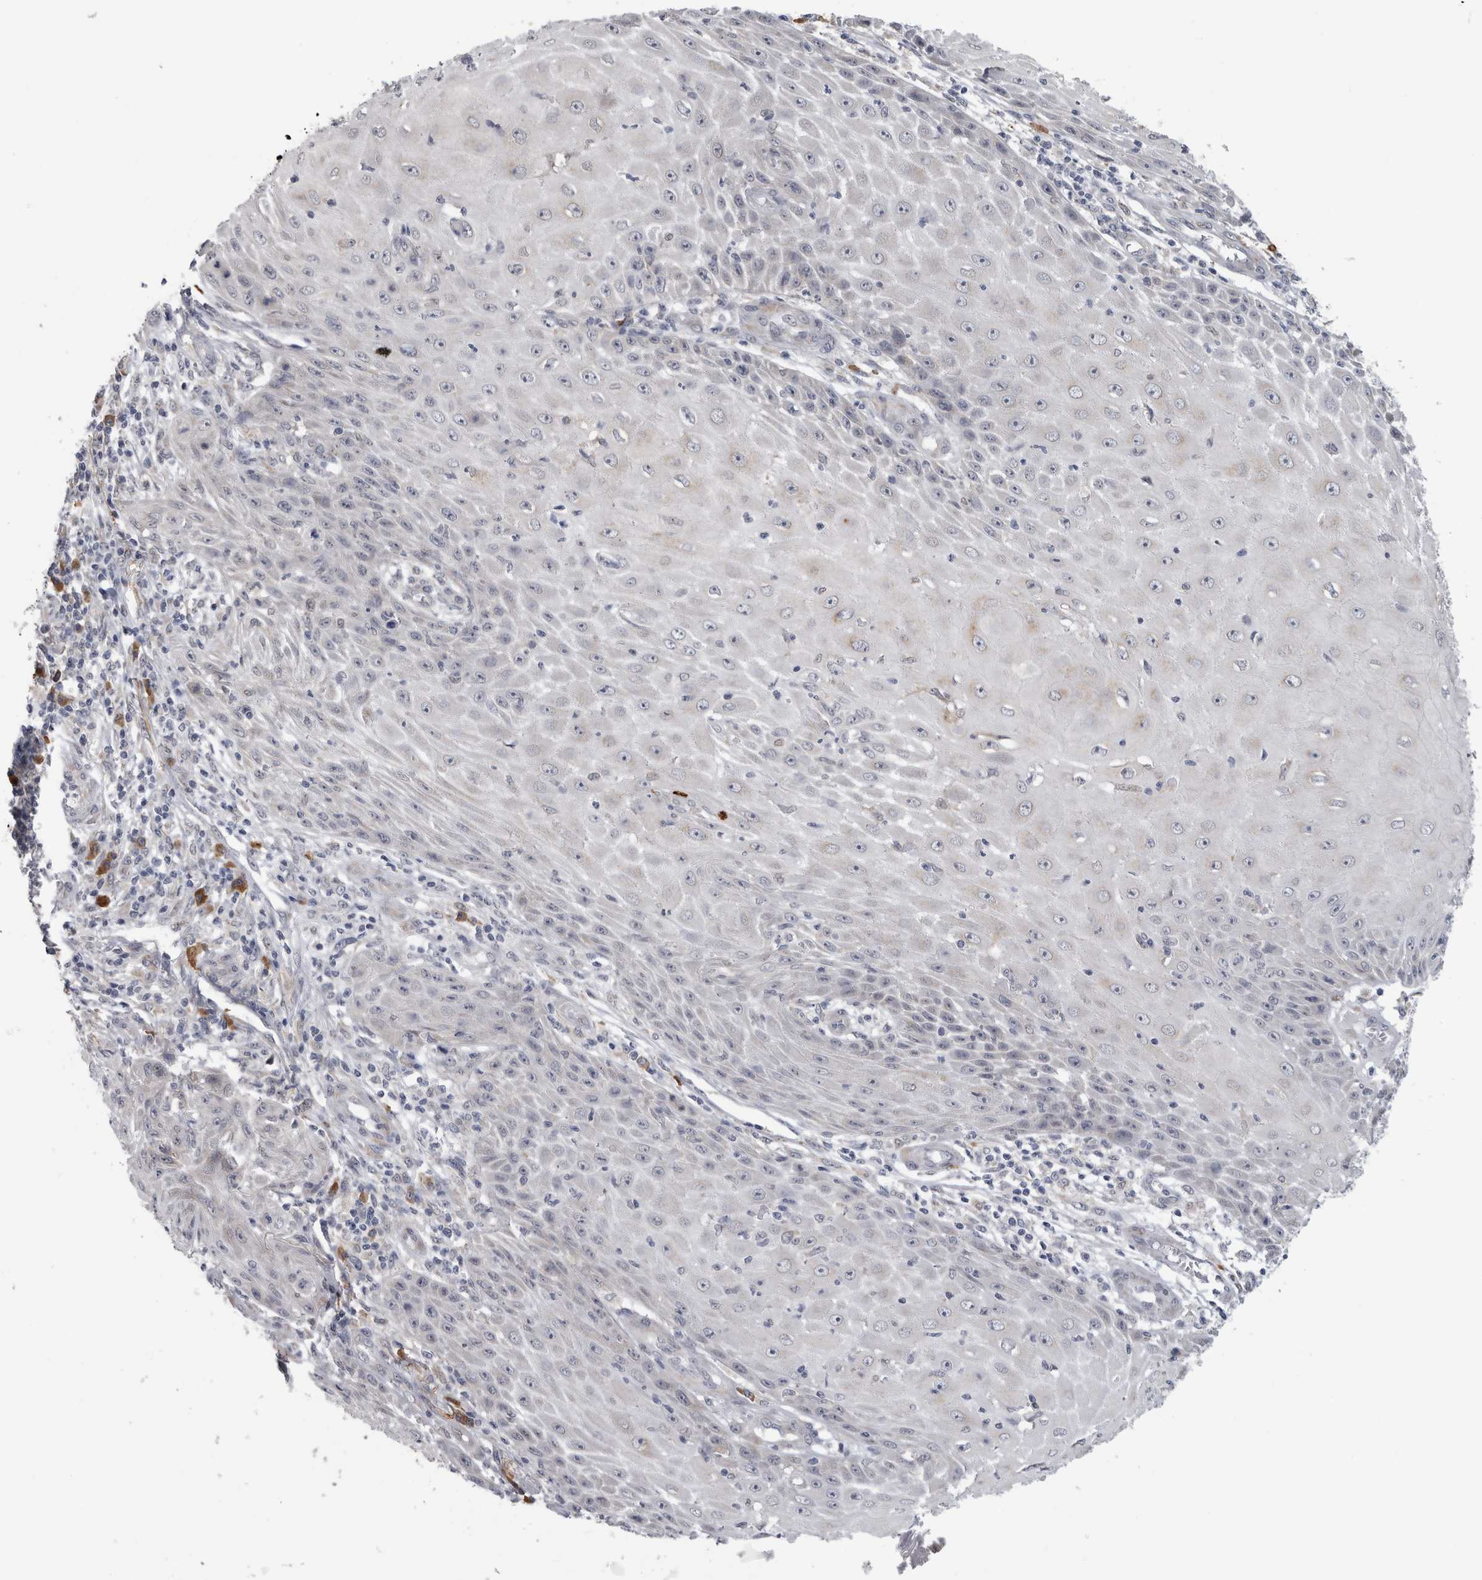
{"staining": {"intensity": "negative", "quantity": "none", "location": "none"}, "tissue": "skin cancer", "cell_type": "Tumor cells", "image_type": "cancer", "snomed": [{"axis": "morphology", "description": "Squamous cell carcinoma, NOS"}, {"axis": "topography", "description": "Skin"}], "caption": "IHC micrograph of neoplastic tissue: human squamous cell carcinoma (skin) stained with DAB (3,3'-diaminobenzidine) reveals no significant protein staining in tumor cells.", "gene": "TMEM242", "patient": {"sex": "female", "age": 73}}